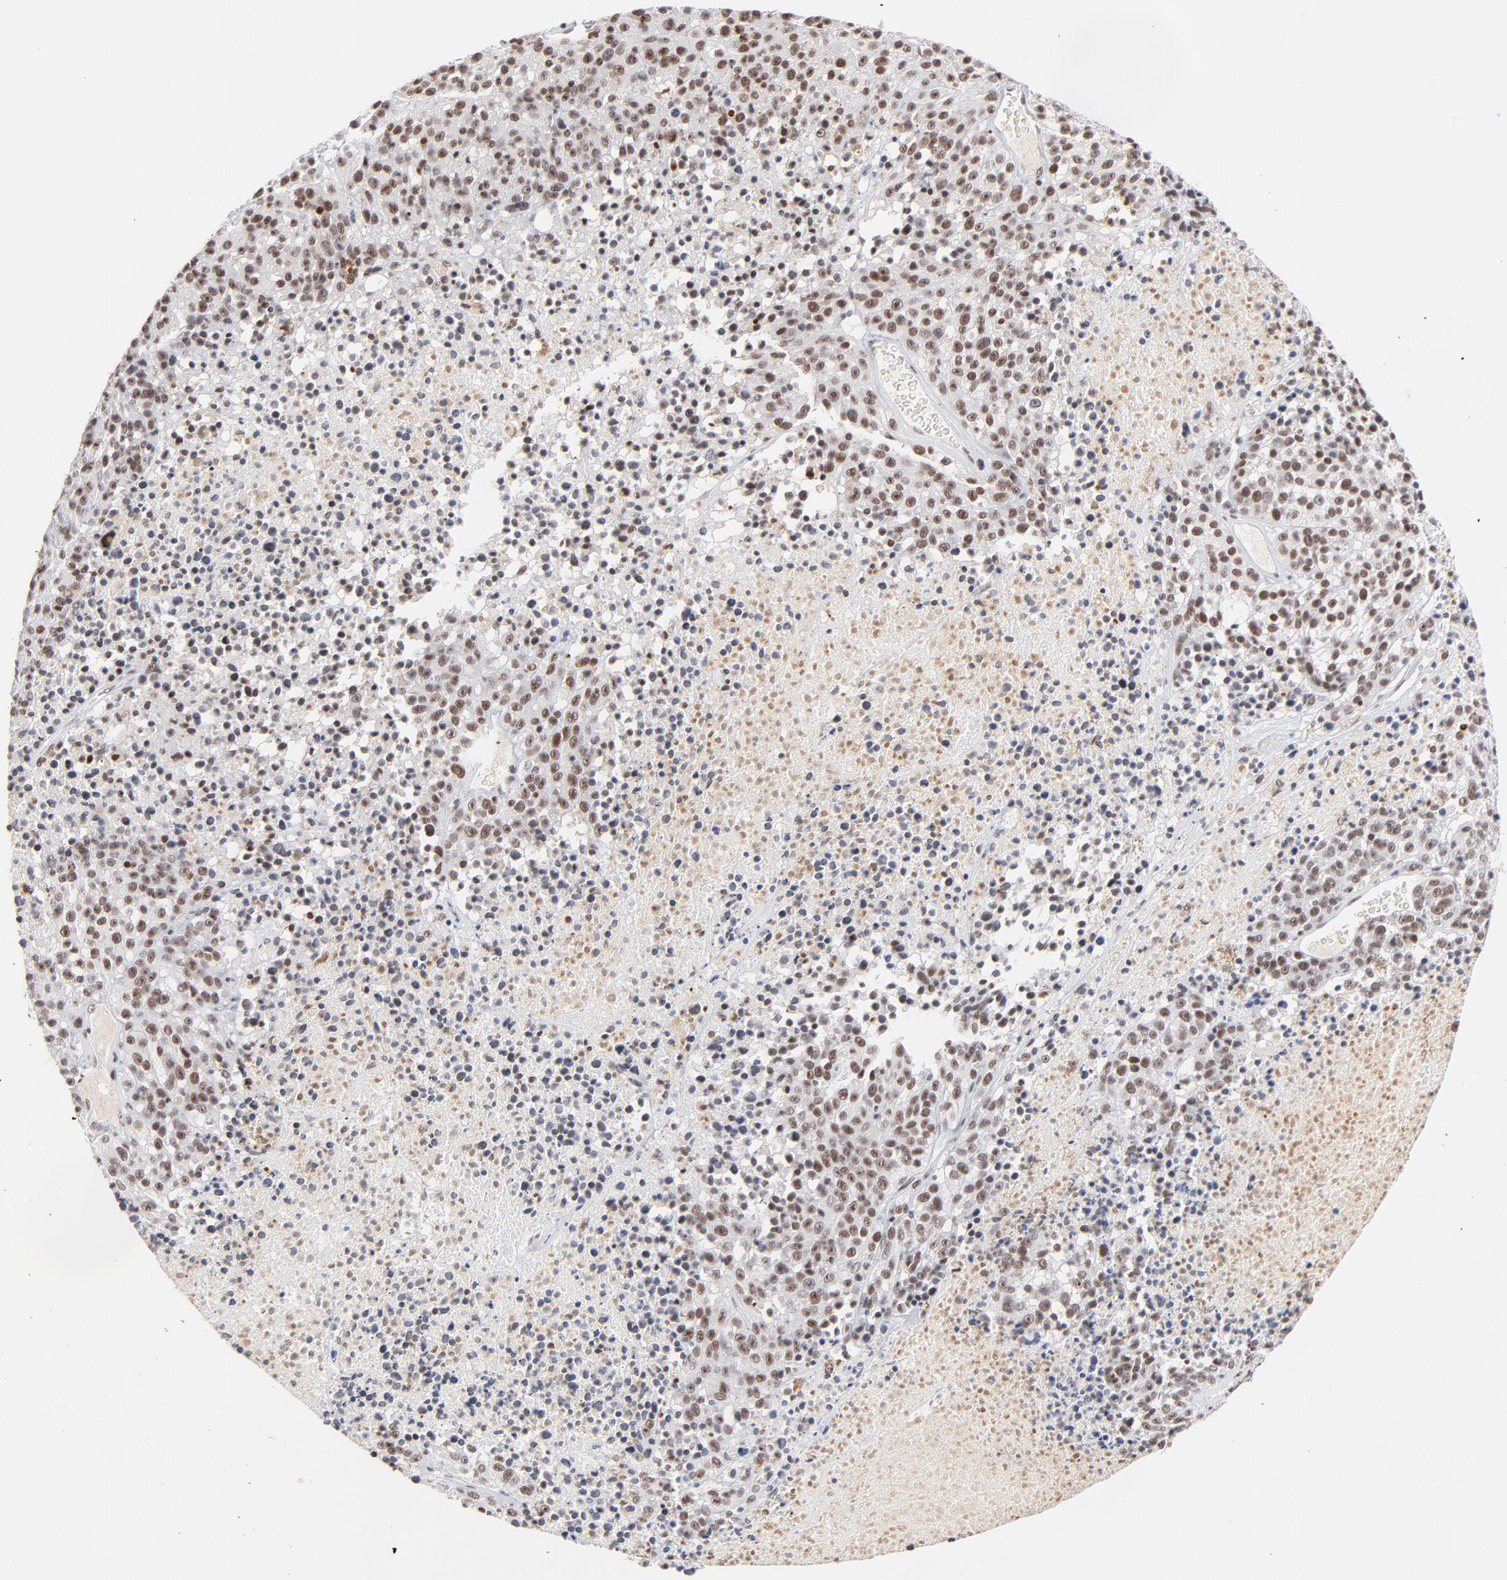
{"staining": {"intensity": "moderate", "quantity": ">75%", "location": "nuclear"}, "tissue": "melanoma", "cell_type": "Tumor cells", "image_type": "cancer", "snomed": [{"axis": "morphology", "description": "Malignant melanoma, Metastatic site"}, {"axis": "topography", "description": "Cerebral cortex"}], "caption": "This is a histology image of IHC staining of melanoma, which shows moderate expression in the nuclear of tumor cells.", "gene": "ZNF143", "patient": {"sex": "female", "age": 52}}